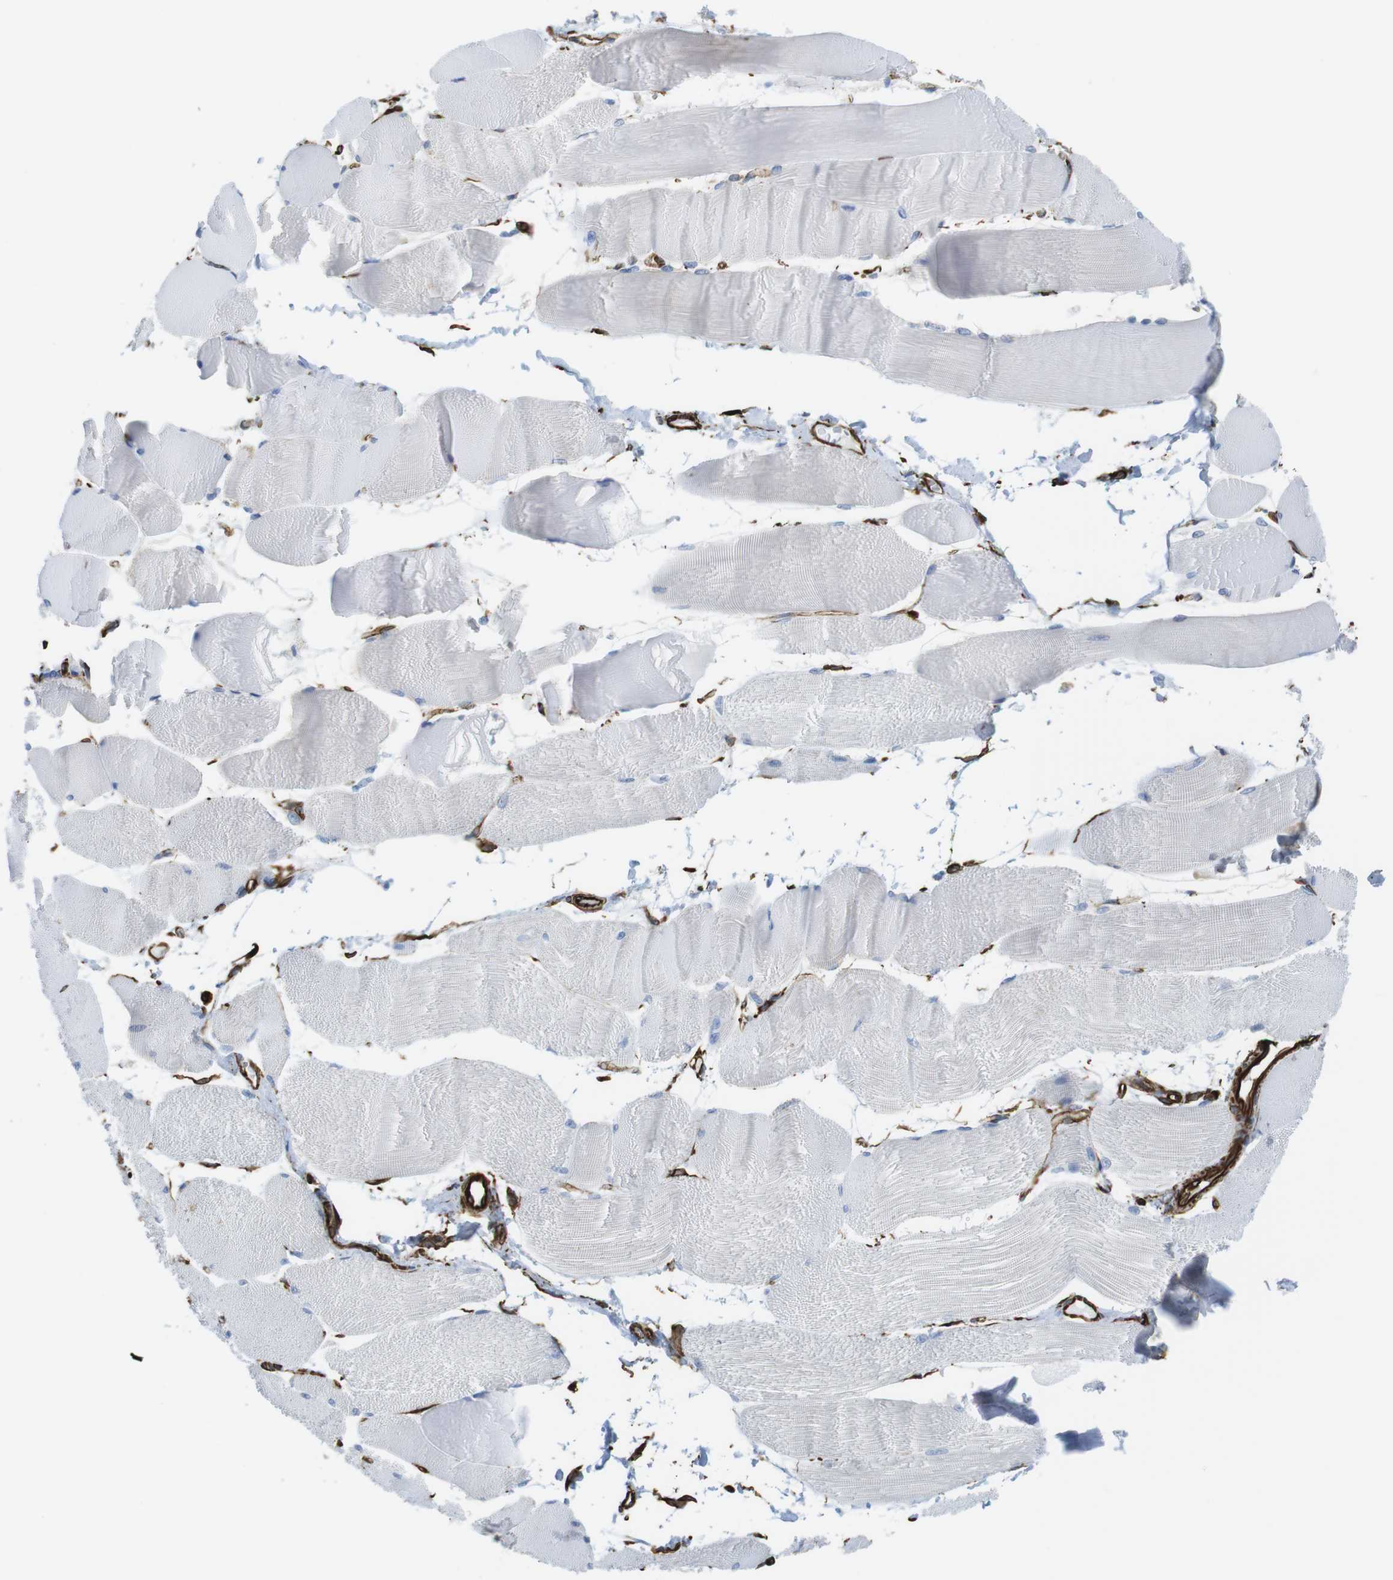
{"staining": {"intensity": "negative", "quantity": "none", "location": "none"}, "tissue": "skeletal muscle", "cell_type": "Myocytes", "image_type": "normal", "snomed": [{"axis": "morphology", "description": "Normal tissue, NOS"}, {"axis": "morphology", "description": "Squamous cell carcinoma, NOS"}, {"axis": "topography", "description": "Skeletal muscle"}], "caption": "Immunohistochemistry (IHC) photomicrograph of benign skeletal muscle: human skeletal muscle stained with DAB reveals no significant protein staining in myocytes. Brightfield microscopy of immunohistochemistry (IHC) stained with DAB (brown) and hematoxylin (blue), captured at high magnification.", "gene": "RALGPS1", "patient": {"sex": "male", "age": 51}}